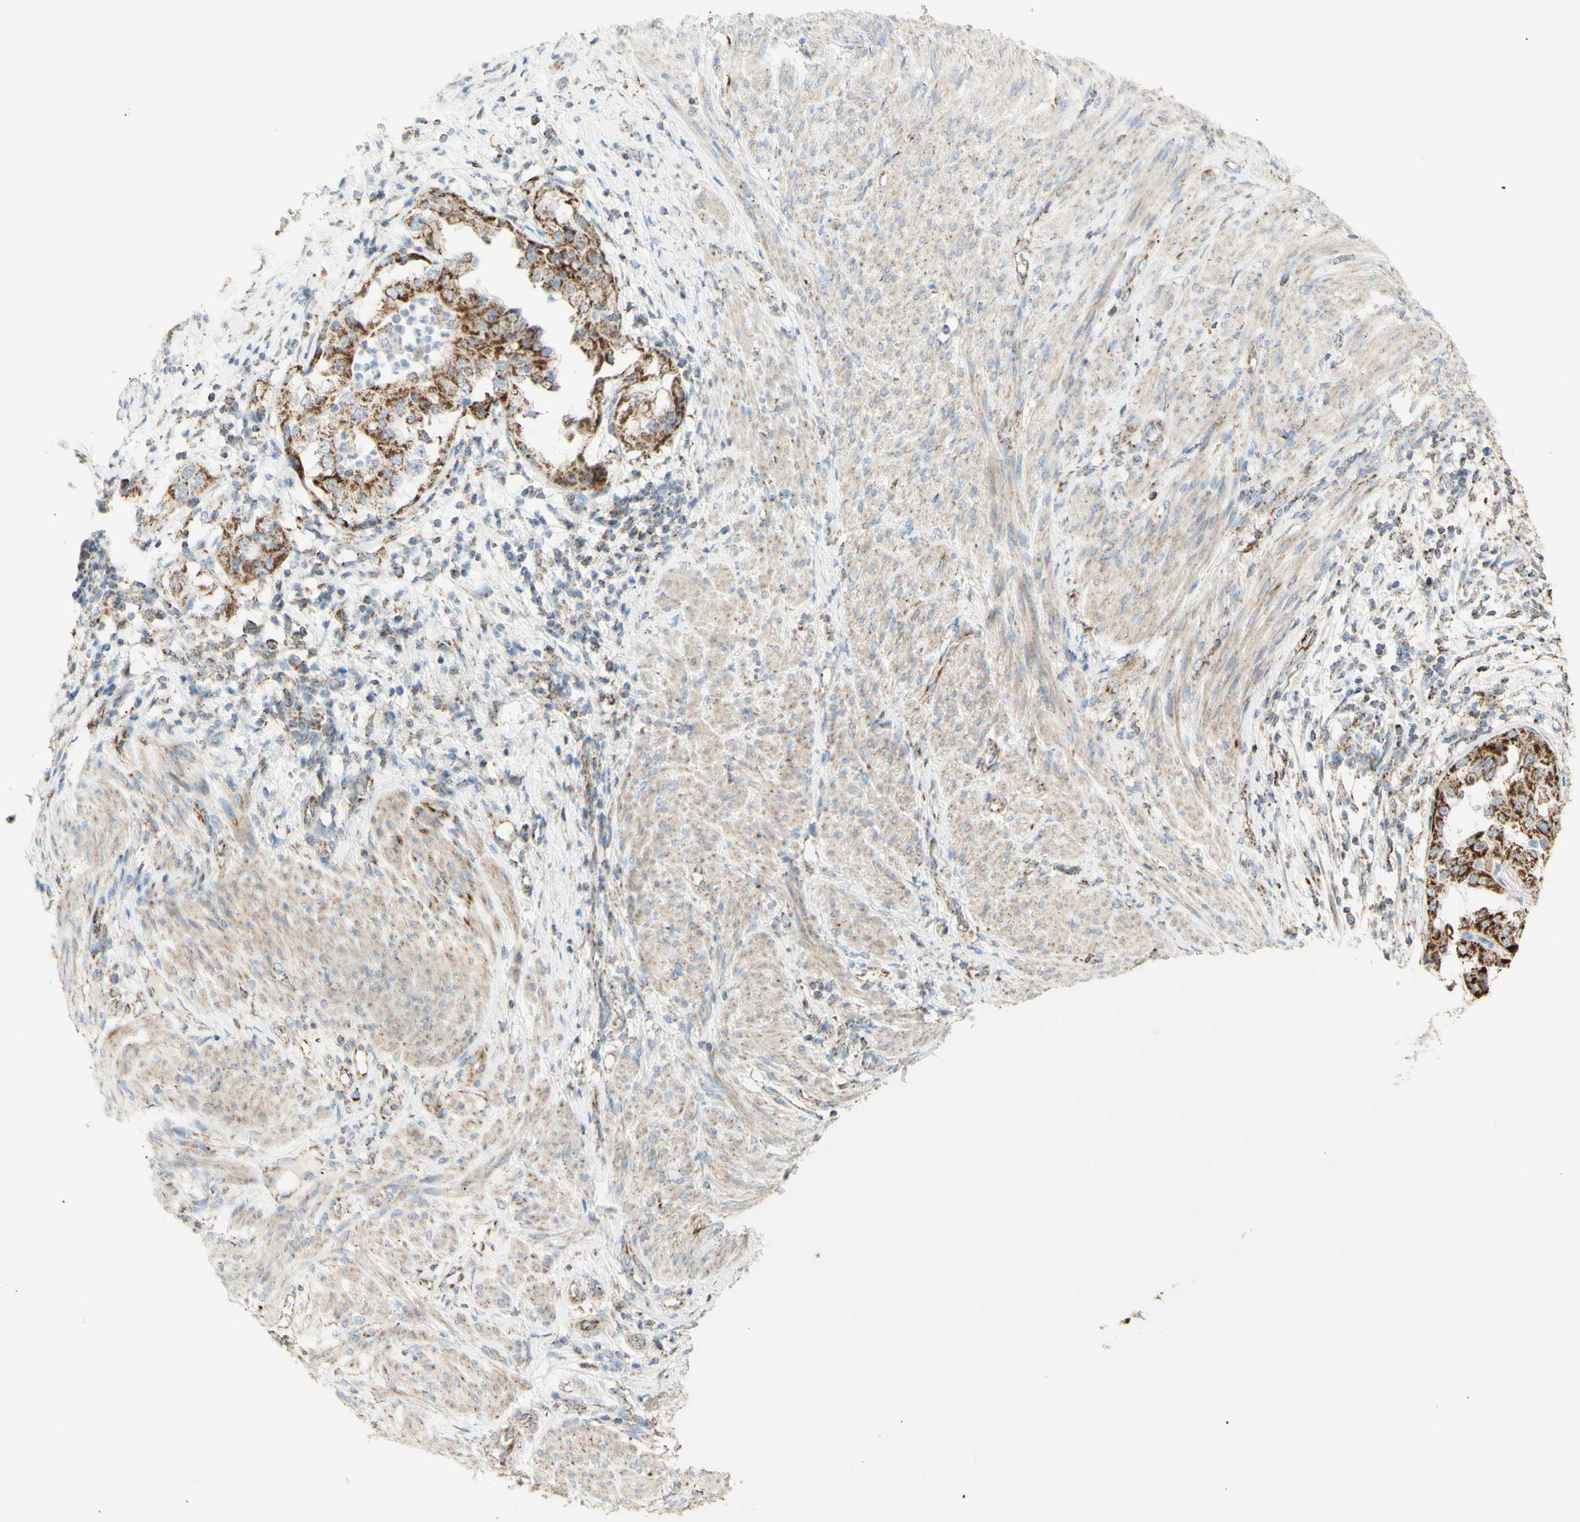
{"staining": {"intensity": "moderate", "quantity": ">75%", "location": "cytoplasmic/membranous"}, "tissue": "endometrial cancer", "cell_type": "Tumor cells", "image_type": "cancer", "snomed": [{"axis": "morphology", "description": "Adenocarcinoma, NOS"}, {"axis": "topography", "description": "Endometrium"}], "caption": "This image exhibits endometrial cancer stained with IHC to label a protein in brown. The cytoplasmic/membranous of tumor cells show moderate positivity for the protein. Nuclei are counter-stained blue.", "gene": "LETM1", "patient": {"sex": "female", "age": 85}}